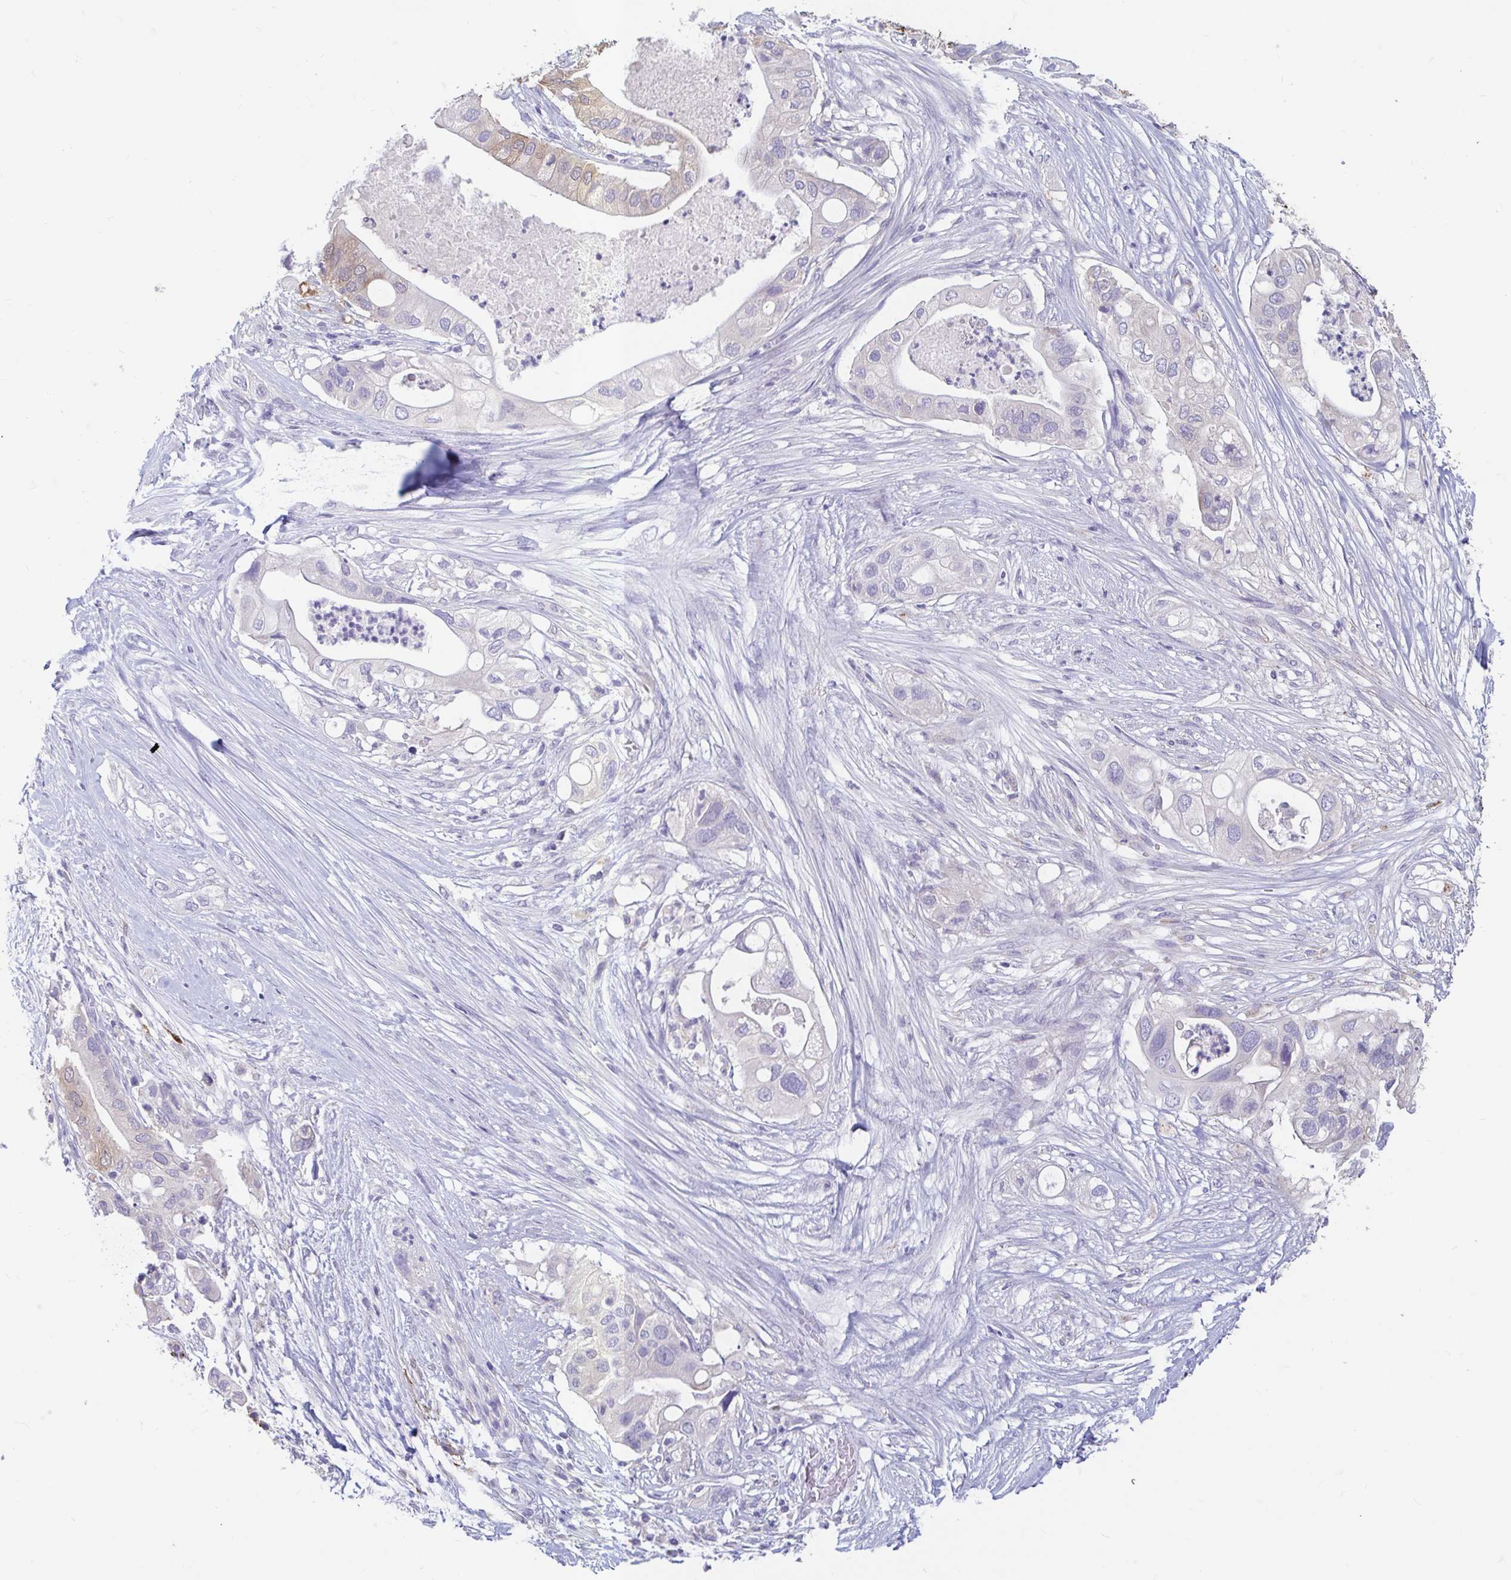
{"staining": {"intensity": "negative", "quantity": "none", "location": "none"}, "tissue": "pancreatic cancer", "cell_type": "Tumor cells", "image_type": "cancer", "snomed": [{"axis": "morphology", "description": "Adenocarcinoma, NOS"}, {"axis": "topography", "description": "Pancreas"}], "caption": "Immunohistochemistry (IHC) photomicrograph of human pancreatic adenocarcinoma stained for a protein (brown), which displays no expression in tumor cells.", "gene": "ADH1A", "patient": {"sex": "female", "age": 72}}